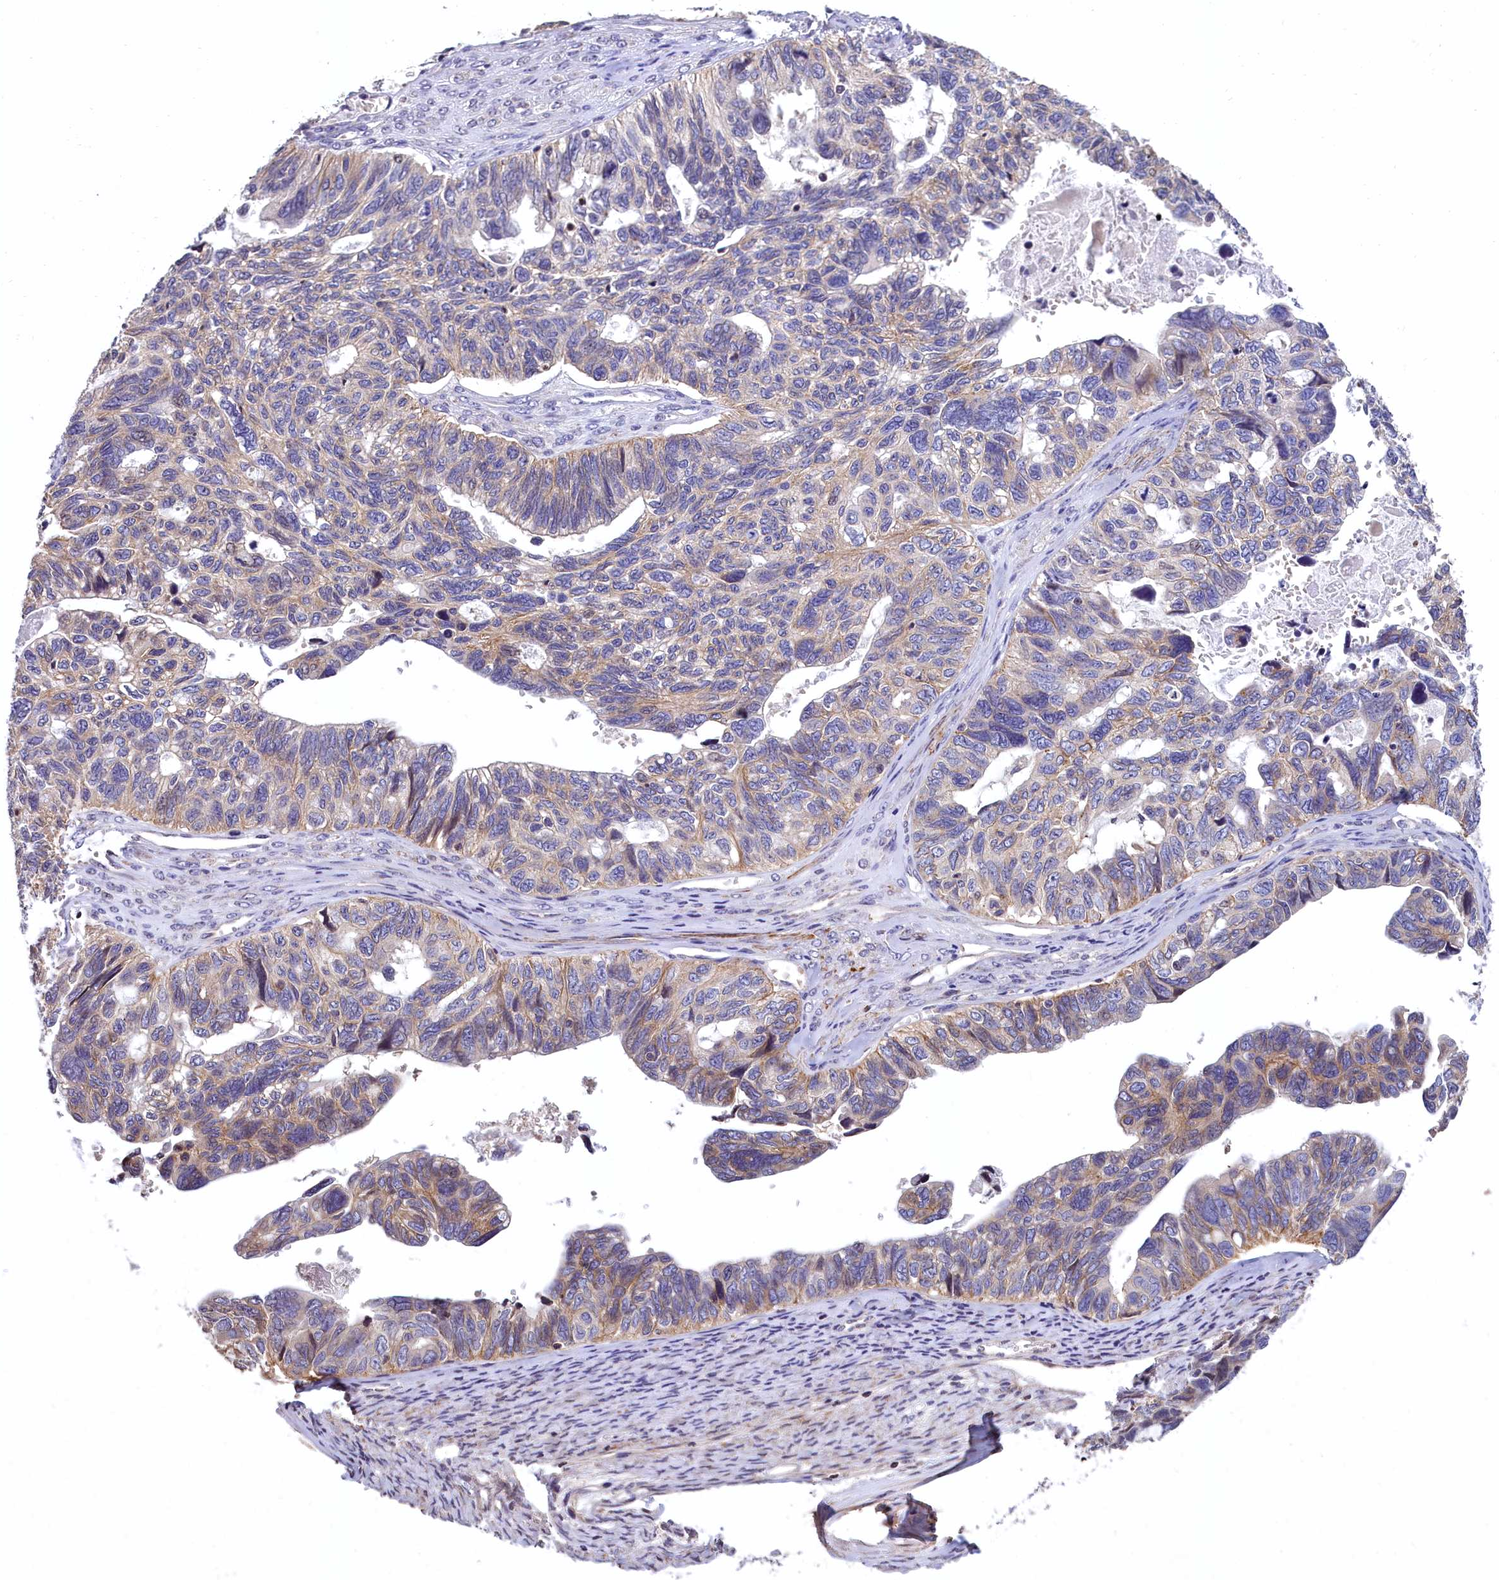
{"staining": {"intensity": "moderate", "quantity": "25%-75%", "location": "cytoplasmic/membranous"}, "tissue": "ovarian cancer", "cell_type": "Tumor cells", "image_type": "cancer", "snomed": [{"axis": "morphology", "description": "Cystadenocarcinoma, serous, NOS"}, {"axis": "topography", "description": "Ovary"}], "caption": "Protein expression analysis of serous cystadenocarcinoma (ovarian) demonstrates moderate cytoplasmic/membranous positivity in approximately 25%-75% of tumor cells. The protein is shown in brown color, while the nuclei are stained blue.", "gene": "ZNF2", "patient": {"sex": "female", "age": 79}}